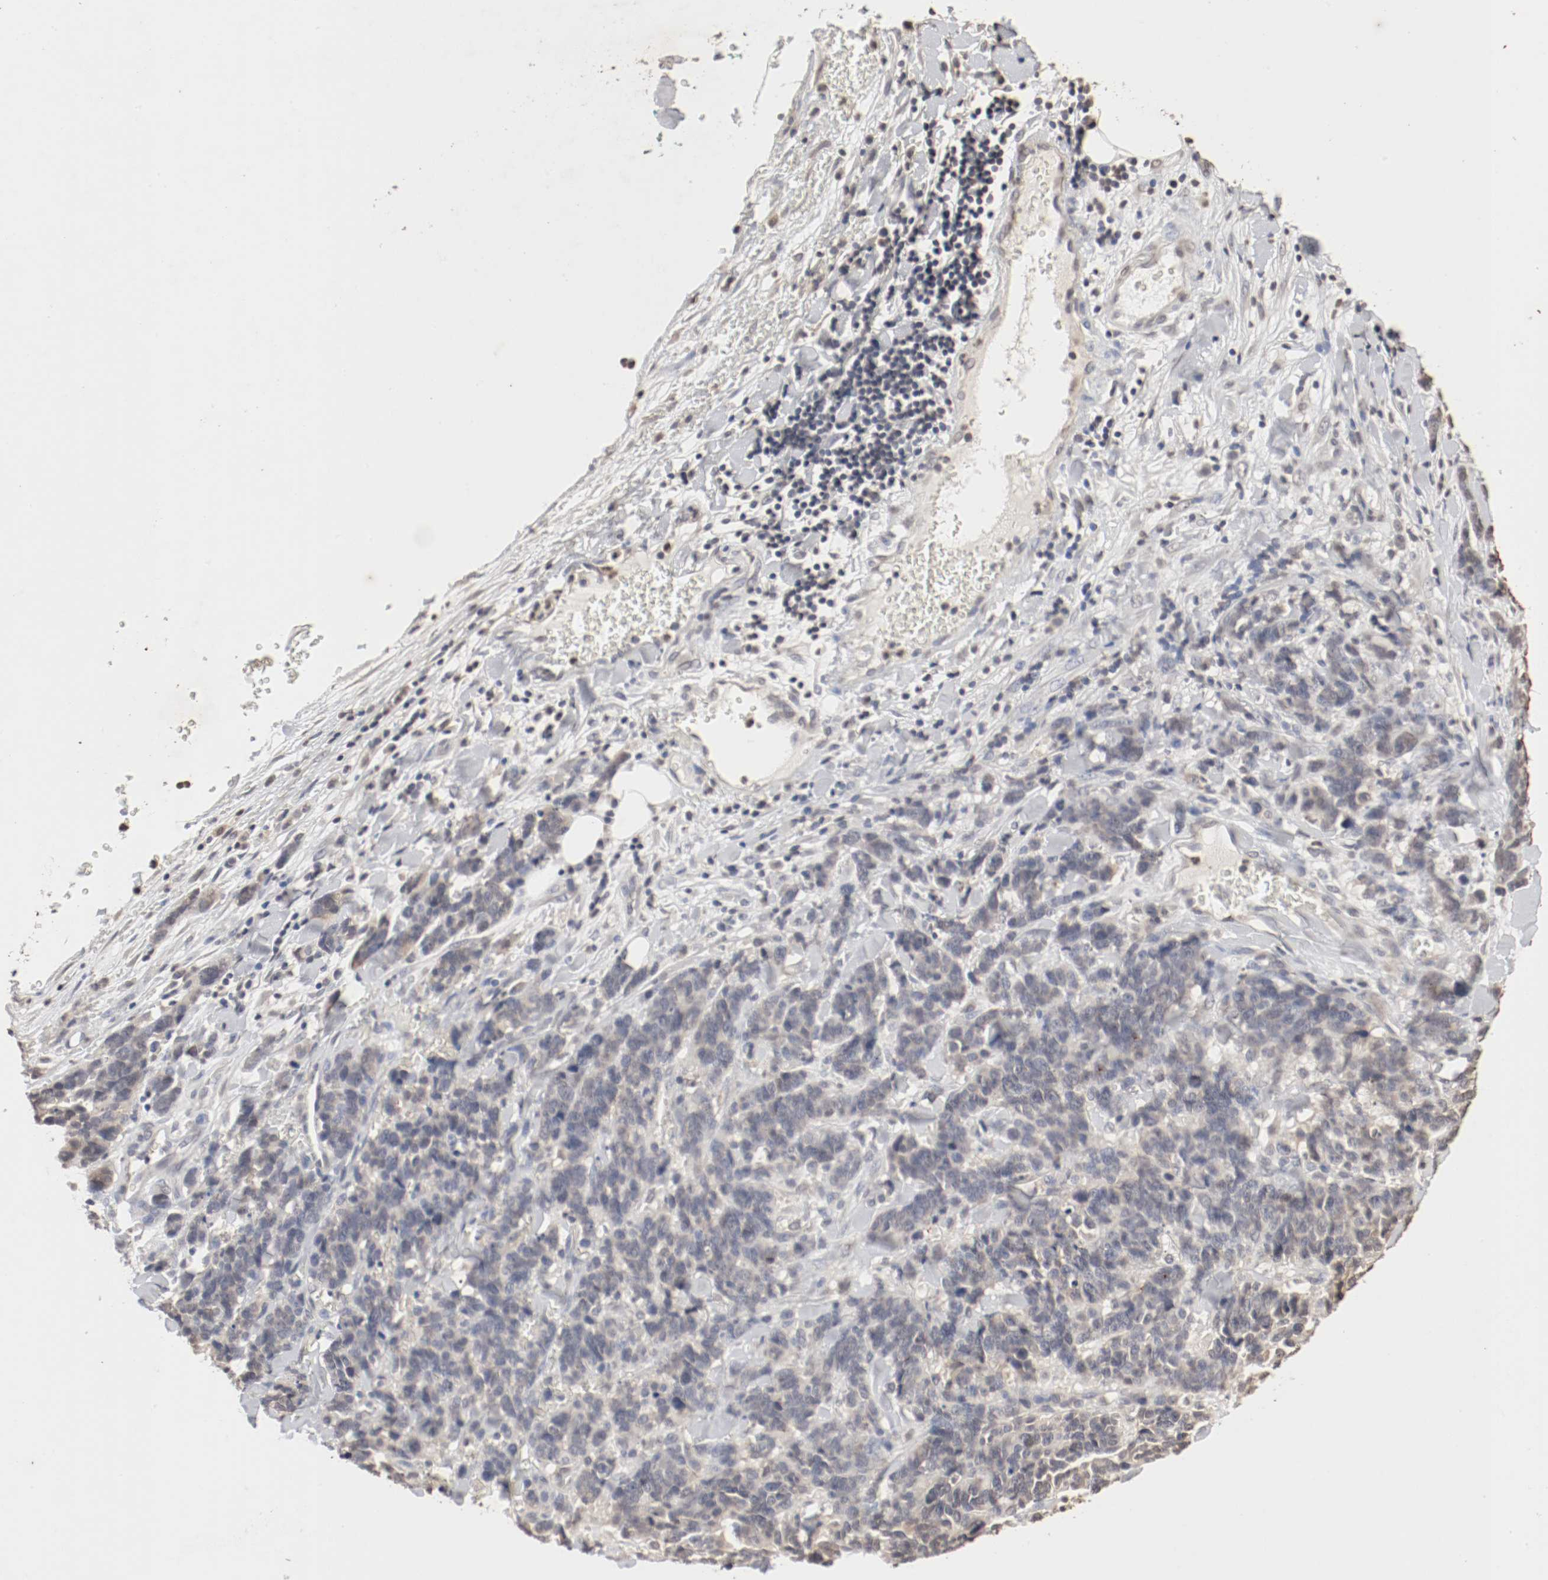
{"staining": {"intensity": "weak", "quantity": "25%-75%", "location": "cytoplasmic/membranous,nuclear"}, "tissue": "lung cancer", "cell_type": "Tumor cells", "image_type": "cancer", "snomed": [{"axis": "morphology", "description": "Neoplasm, malignant, NOS"}, {"axis": "topography", "description": "Lung"}], "caption": "Brown immunohistochemical staining in human lung cancer (neoplasm (malignant)) reveals weak cytoplasmic/membranous and nuclear positivity in approximately 25%-75% of tumor cells. Using DAB (brown) and hematoxylin (blue) stains, captured at high magnification using brightfield microscopy.", "gene": "WASL", "patient": {"sex": "female", "age": 58}}